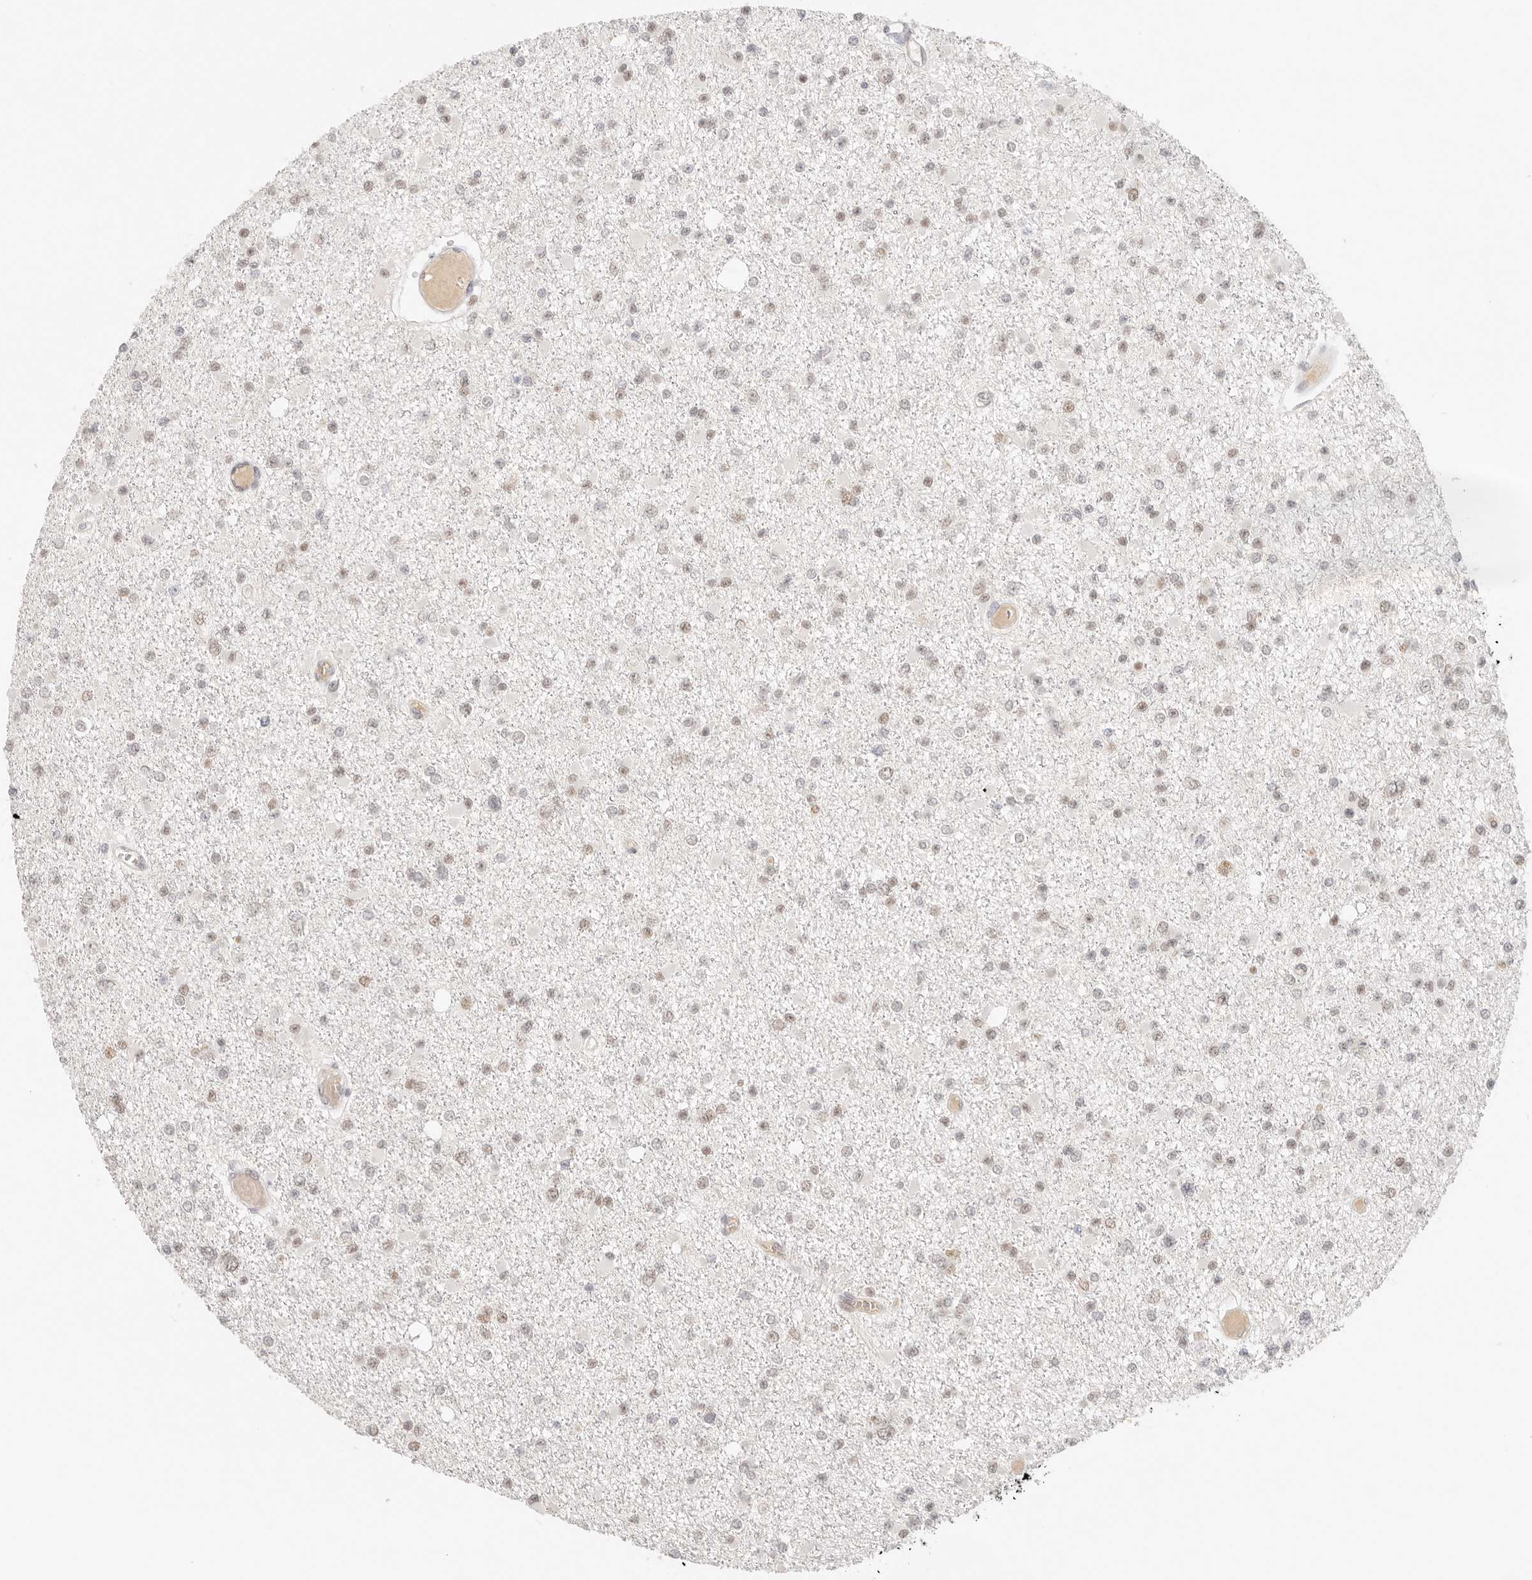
{"staining": {"intensity": "weak", "quantity": "<25%", "location": "nuclear"}, "tissue": "glioma", "cell_type": "Tumor cells", "image_type": "cancer", "snomed": [{"axis": "morphology", "description": "Glioma, malignant, Low grade"}, {"axis": "topography", "description": "Brain"}], "caption": "Image shows no significant protein staining in tumor cells of malignant glioma (low-grade). (DAB immunohistochemistry with hematoxylin counter stain).", "gene": "HOXC5", "patient": {"sex": "female", "age": 22}}